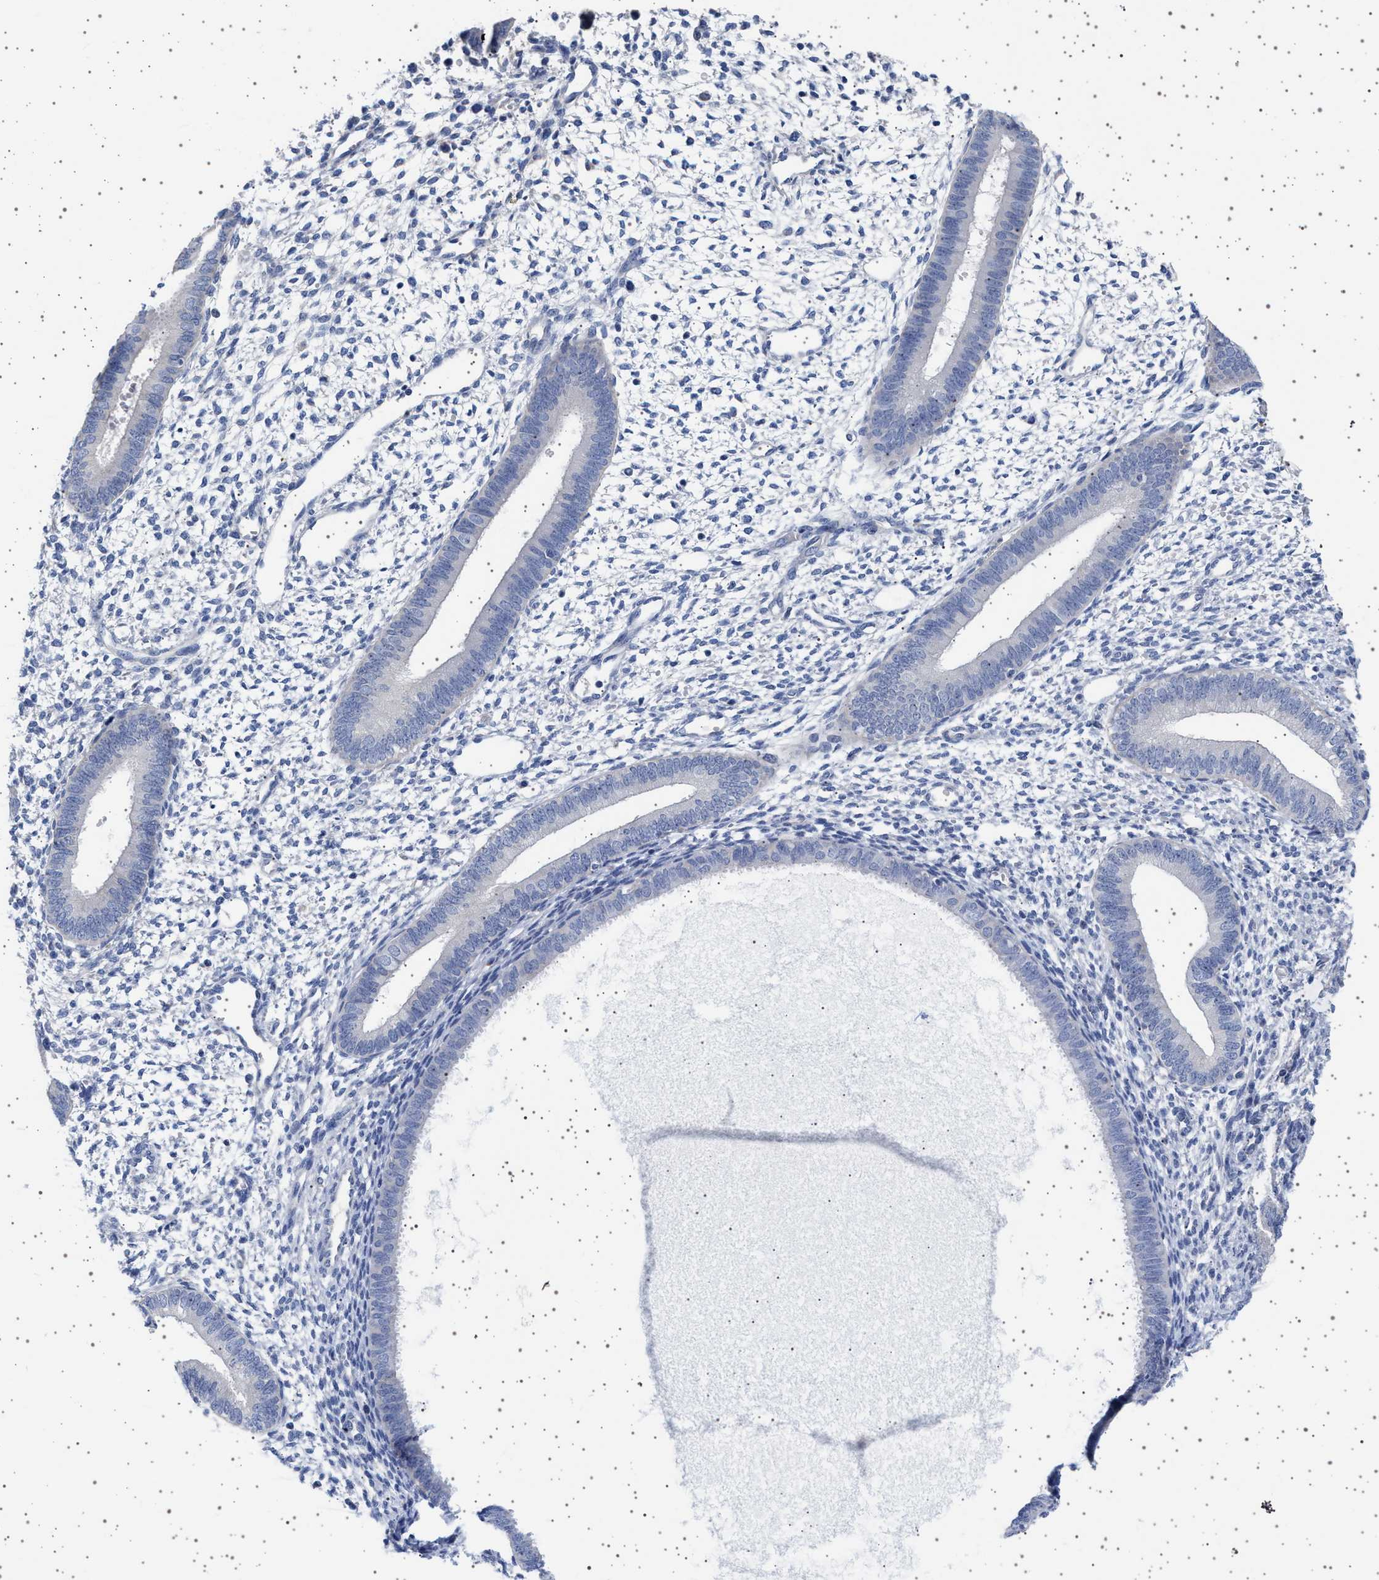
{"staining": {"intensity": "negative", "quantity": "none", "location": "none"}, "tissue": "endometrium", "cell_type": "Cells in endometrial stroma", "image_type": "normal", "snomed": [{"axis": "morphology", "description": "Normal tissue, NOS"}, {"axis": "topography", "description": "Endometrium"}], "caption": "Immunohistochemistry of normal human endometrium demonstrates no staining in cells in endometrial stroma.", "gene": "TRMT10B", "patient": {"sex": "female", "age": 46}}